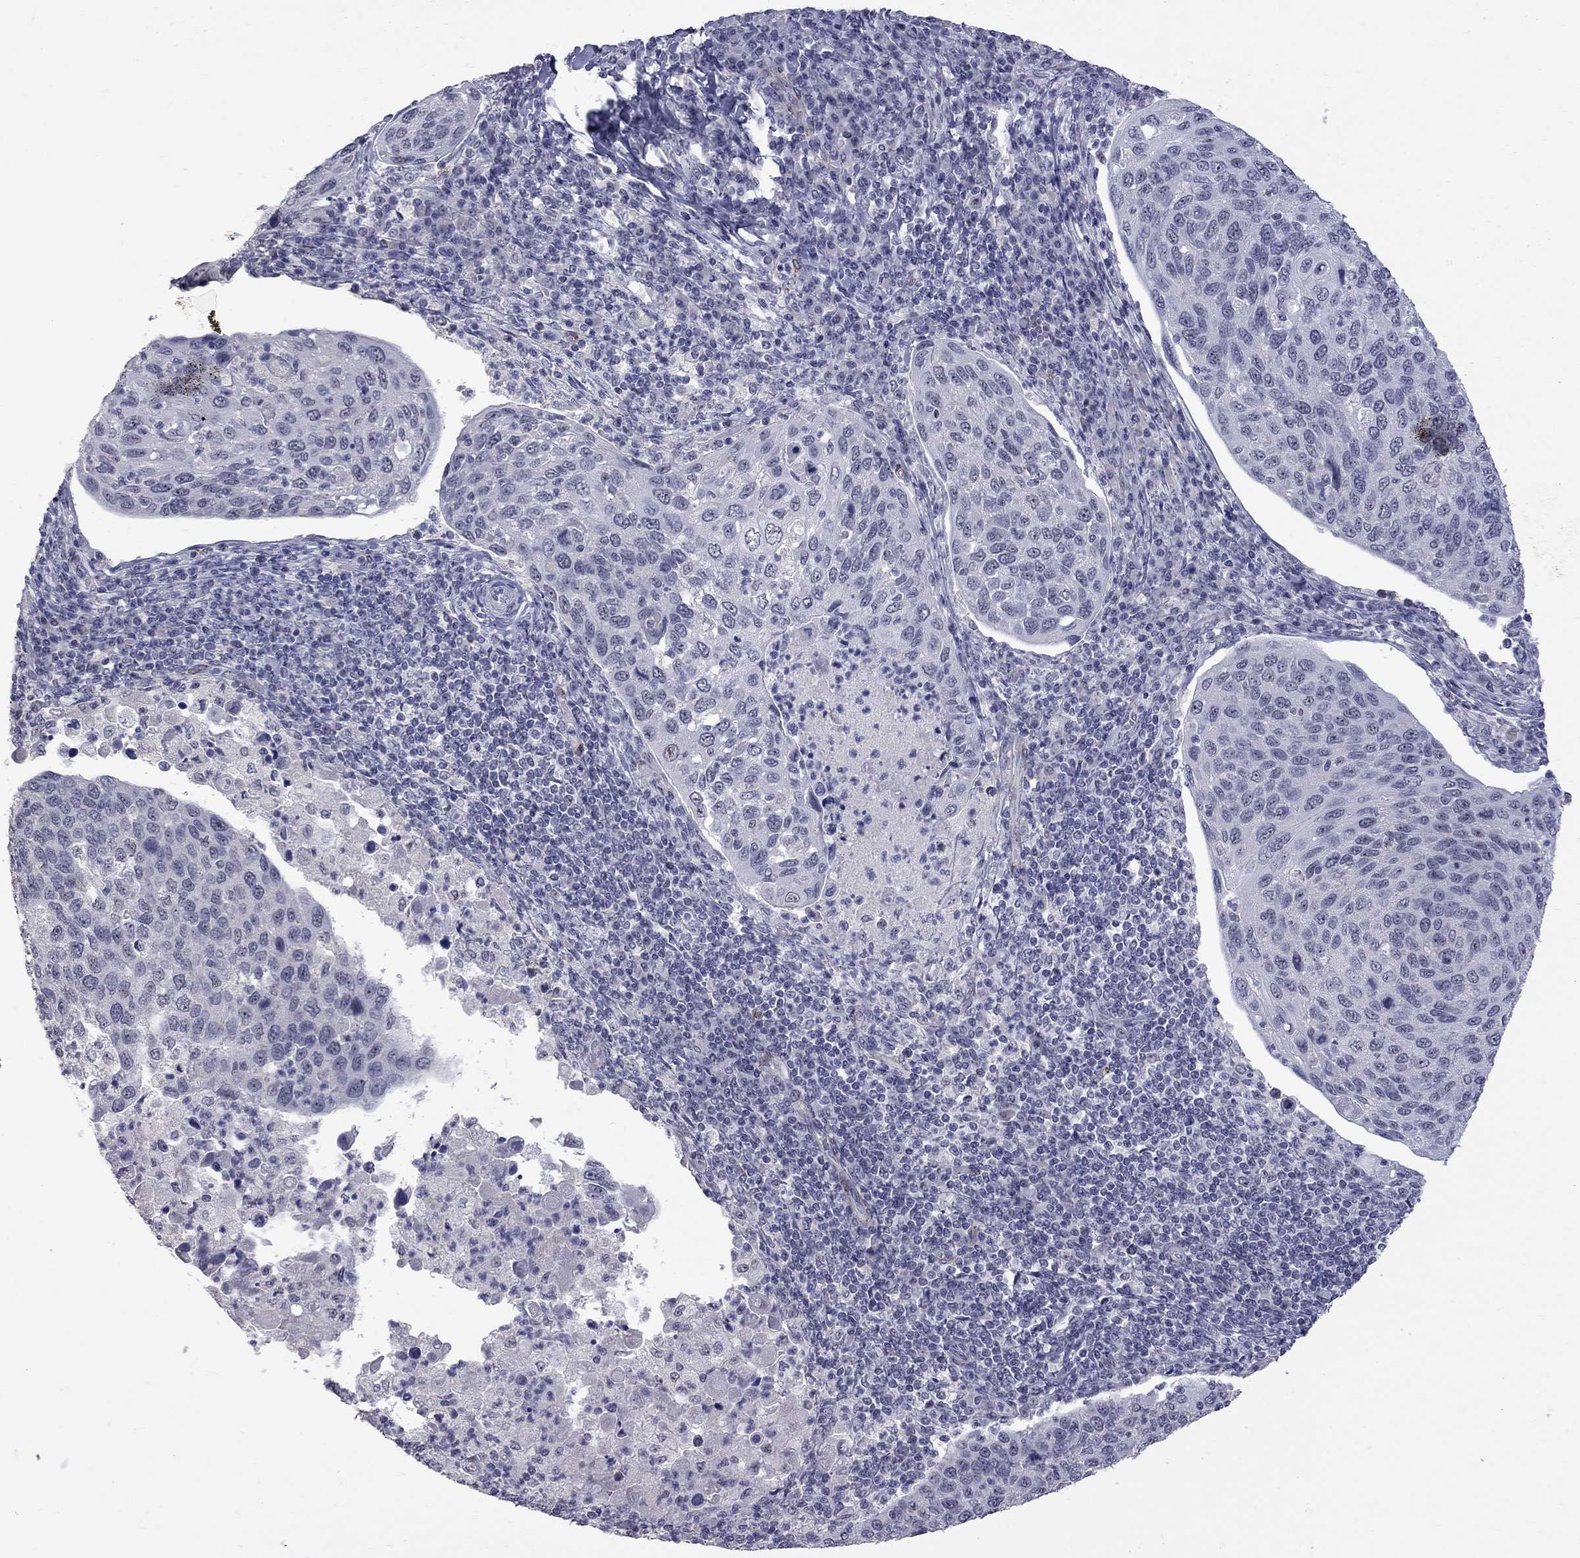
{"staining": {"intensity": "negative", "quantity": "none", "location": "none"}, "tissue": "cervical cancer", "cell_type": "Tumor cells", "image_type": "cancer", "snomed": [{"axis": "morphology", "description": "Squamous cell carcinoma, NOS"}, {"axis": "topography", "description": "Cervix"}], "caption": "Tumor cells show no significant protein positivity in cervical cancer. (DAB IHC, high magnification).", "gene": "GSG1L", "patient": {"sex": "female", "age": 54}}